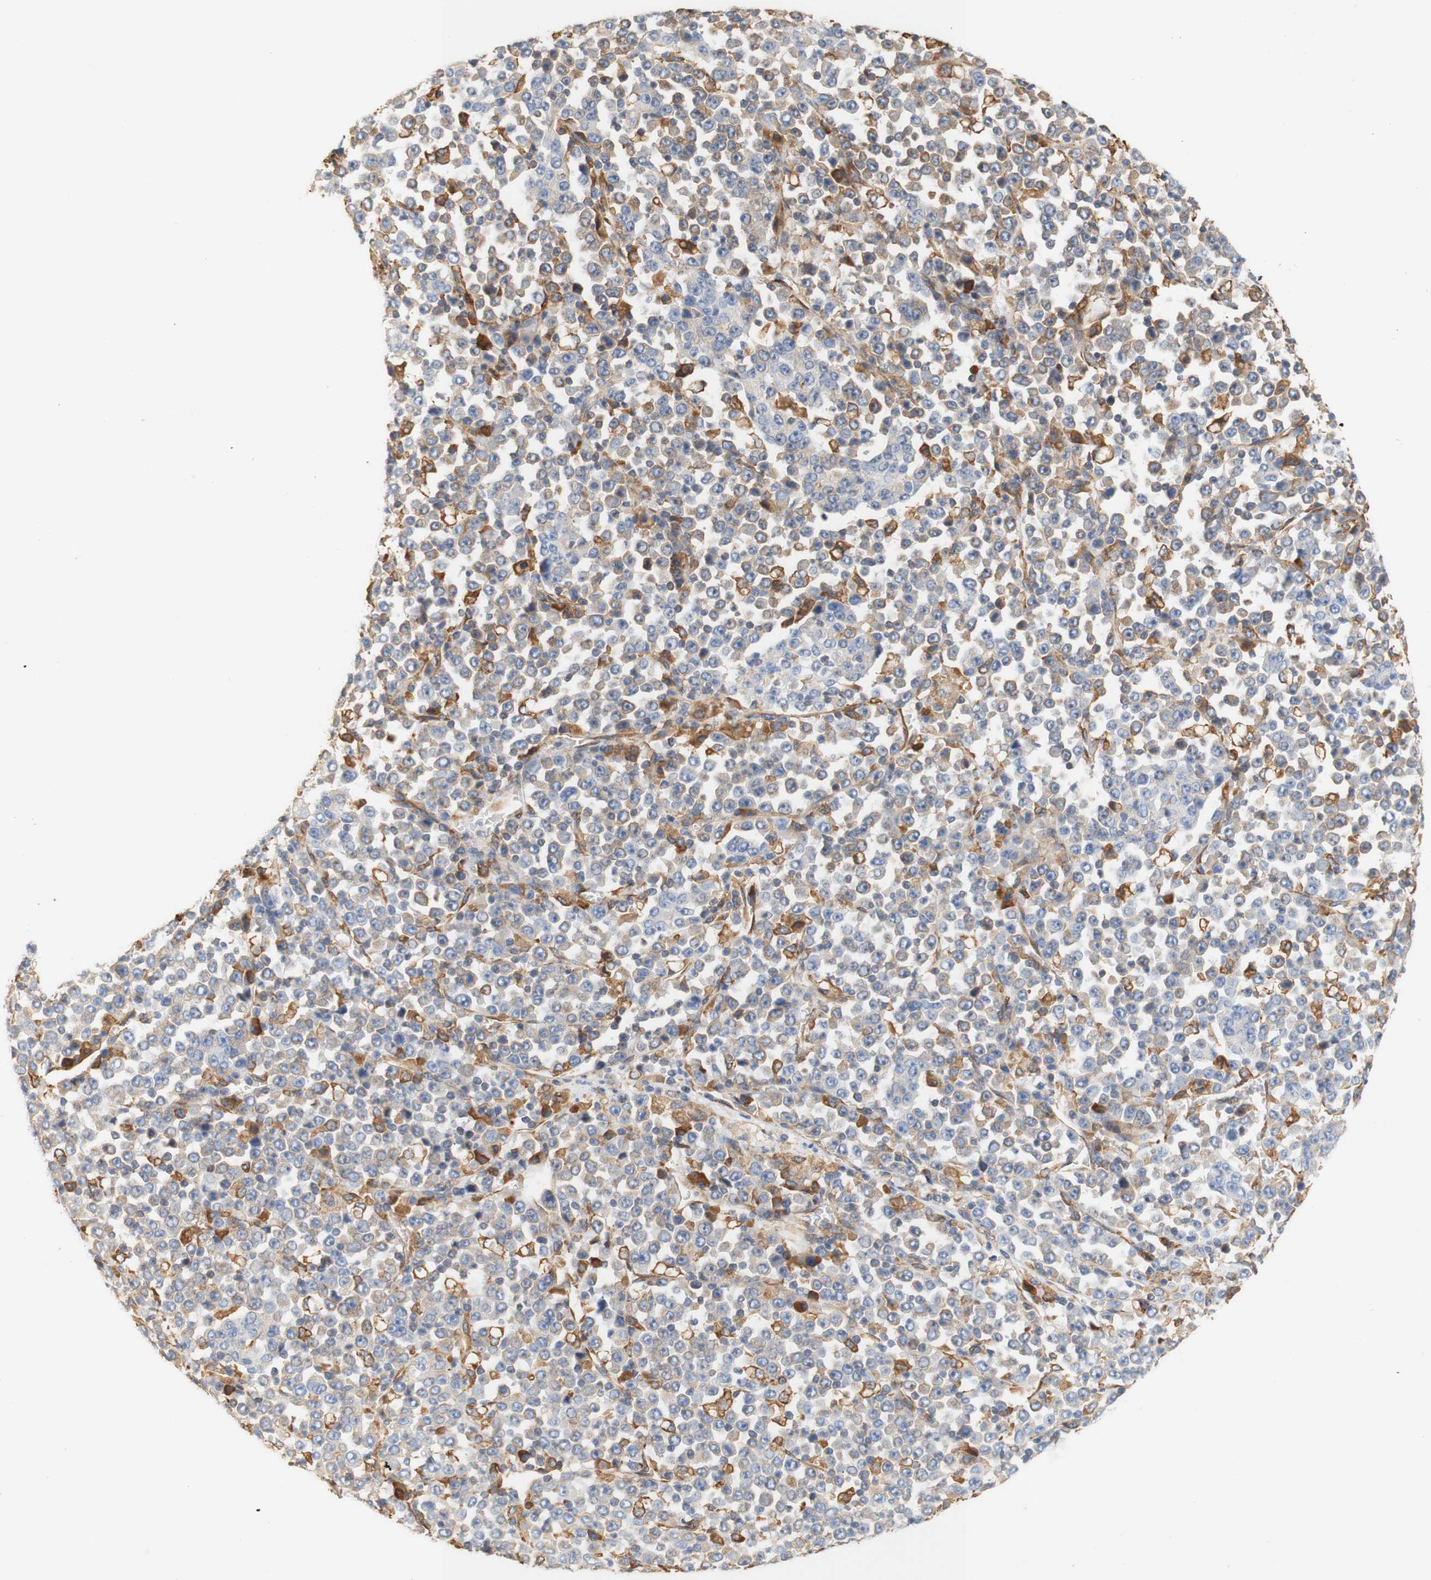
{"staining": {"intensity": "moderate", "quantity": "<25%", "location": "cytoplasmic/membranous"}, "tissue": "stomach cancer", "cell_type": "Tumor cells", "image_type": "cancer", "snomed": [{"axis": "morphology", "description": "Normal tissue, NOS"}, {"axis": "morphology", "description": "Adenocarcinoma, NOS"}, {"axis": "topography", "description": "Stomach, upper"}, {"axis": "topography", "description": "Stomach"}], "caption": "Immunohistochemical staining of stomach cancer (adenocarcinoma) displays low levels of moderate cytoplasmic/membranous staining in approximately <25% of tumor cells.", "gene": "EIF2AK4", "patient": {"sex": "male", "age": 59}}